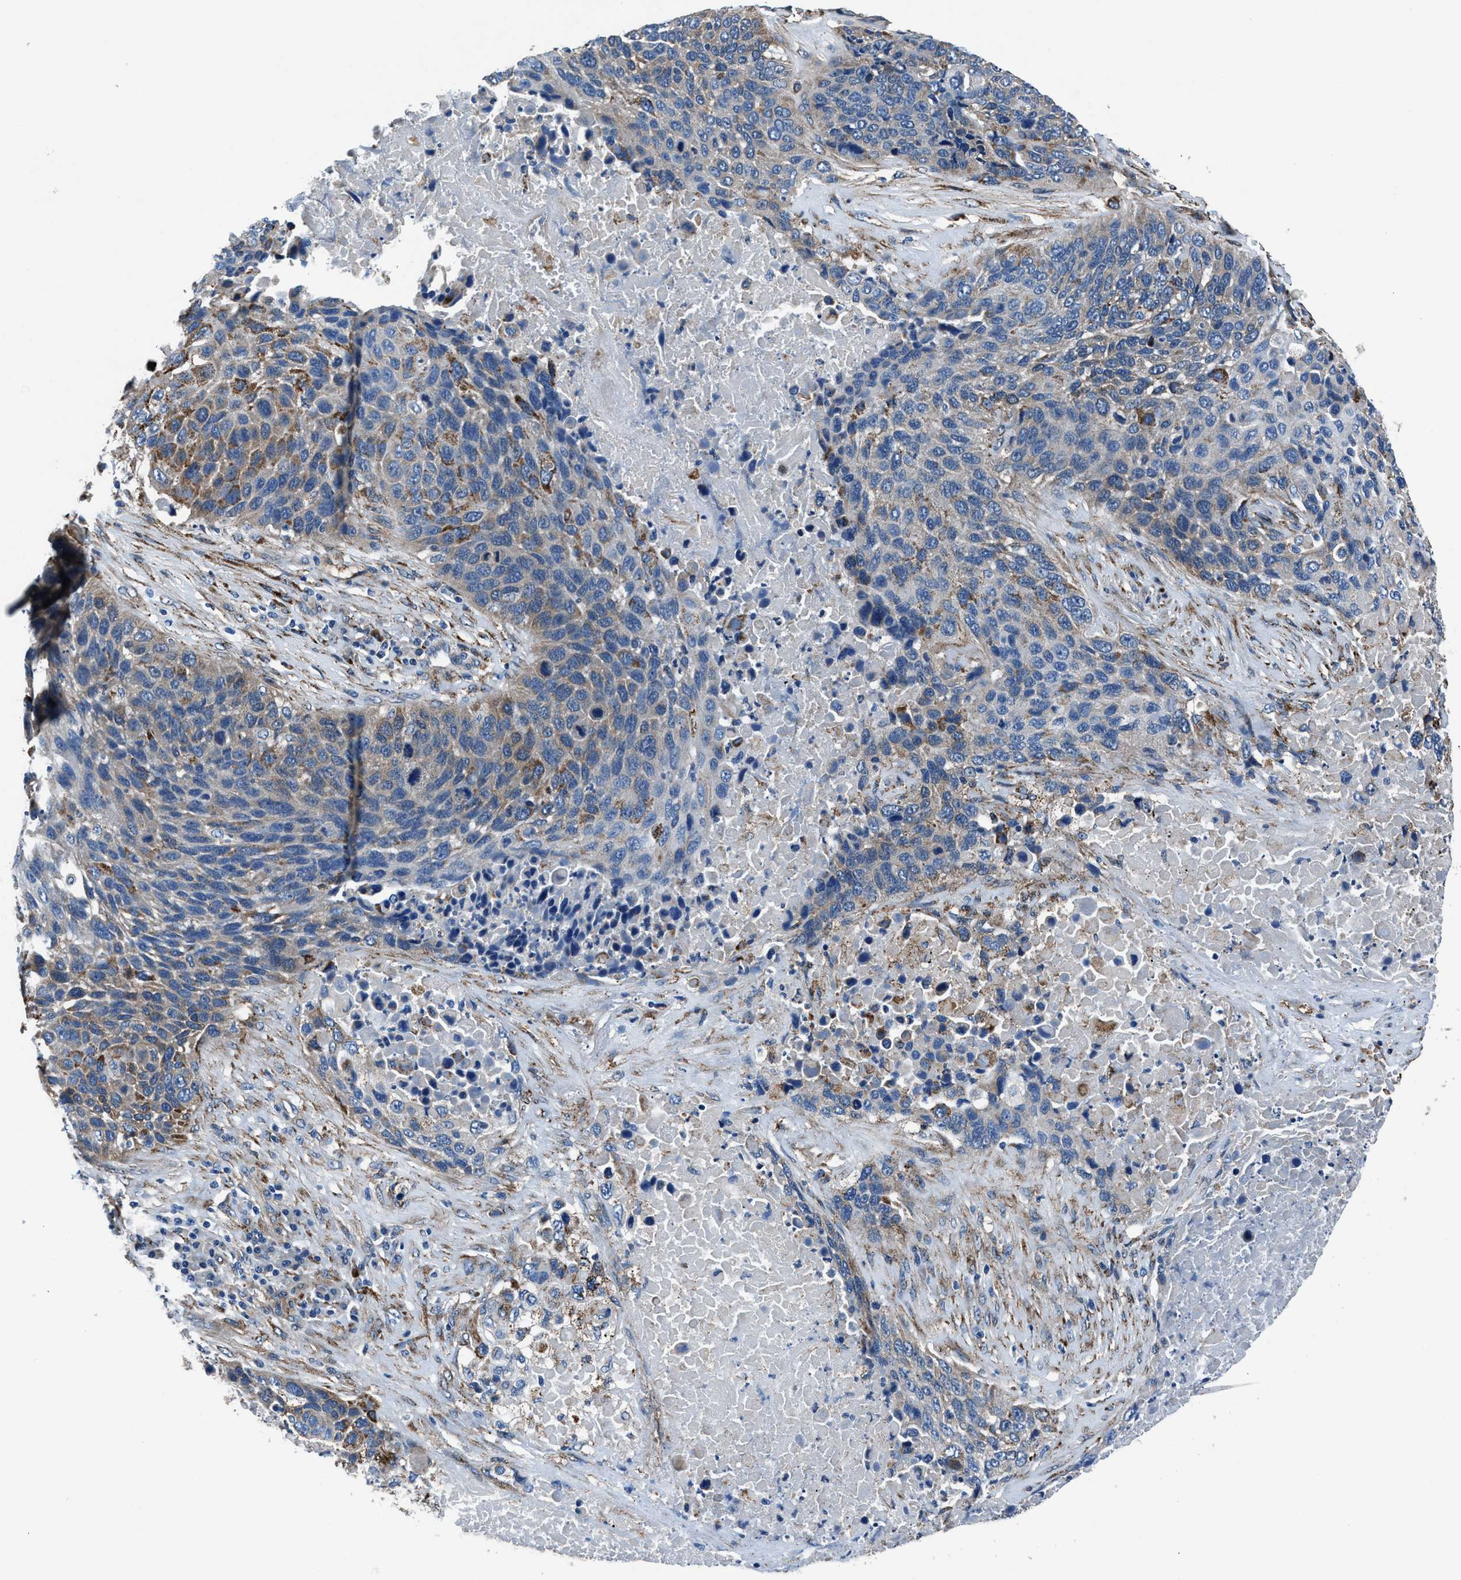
{"staining": {"intensity": "weak", "quantity": "25%-75%", "location": "cytoplasmic/membranous"}, "tissue": "lung cancer", "cell_type": "Tumor cells", "image_type": "cancer", "snomed": [{"axis": "morphology", "description": "Squamous cell carcinoma, NOS"}, {"axis": "topography", "description": "Lung"}], "caption": "Protein expression analysis of human squamous cell carcinoma (lung) reveals weak cytoplasmic/membranous positivity in approximately 25%-75% of tumor cells.", "gene": "PRTFDC1", "patient": {"sex": "male", "age": 66}}